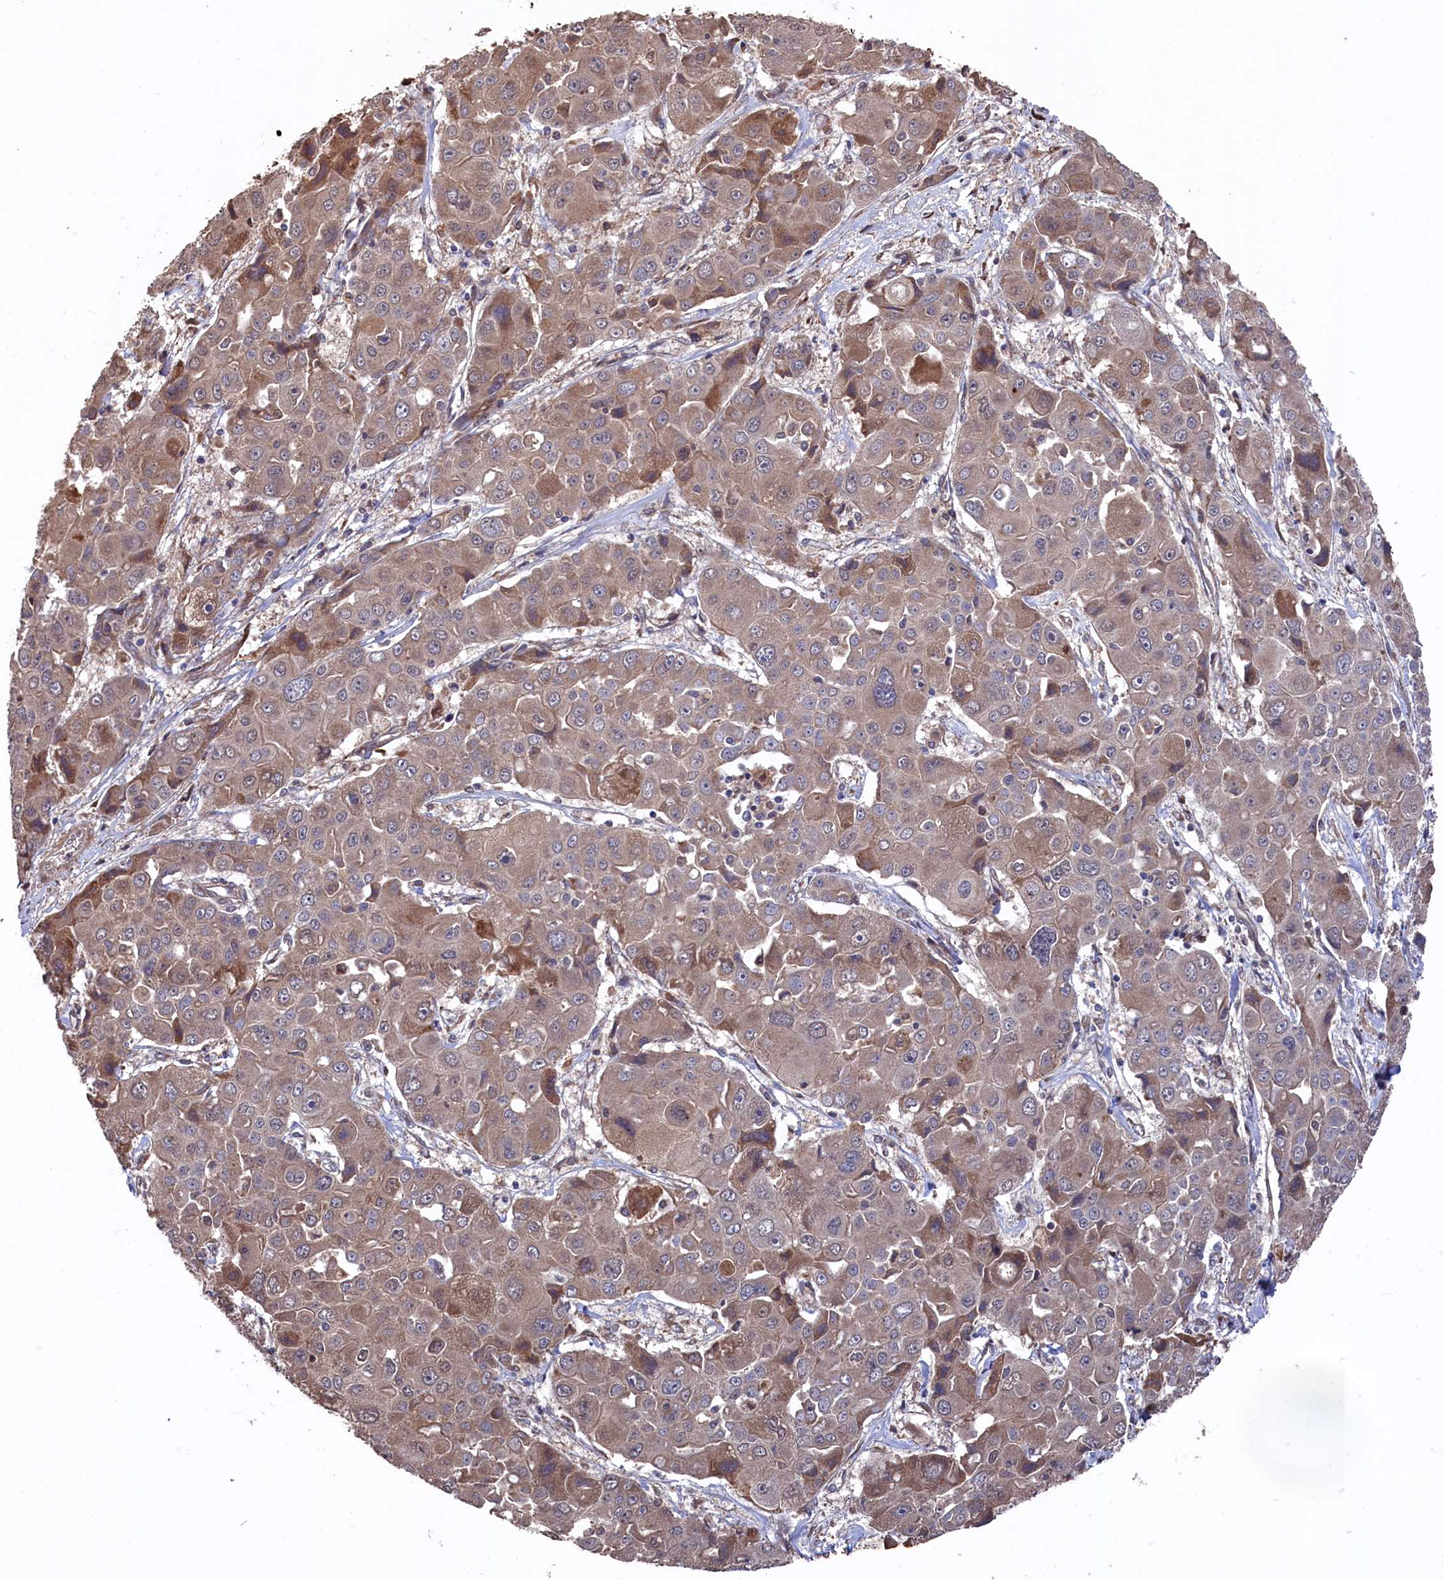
{"staining": {"intensity": "weak", "quantity": ">75%", "location": "cytoplasmic/membranous"}, "tissue": "liver cancer", "cell_type": "Tumor cells", "image_type": "cancer", "snomed": [{"axis": "morphology", "description": "Cholangiocarcinoma"}, {"axis": "topography", "description": "Liver"}], "caption": "The immunohistochemical stain labels weak cytoplasmic/membranous expression in tumor cells of liver cancer (cholangiocarcinoma) tissue.", "gene": "SLC12A4", "patient": {"sex": "male", "age": 67}}